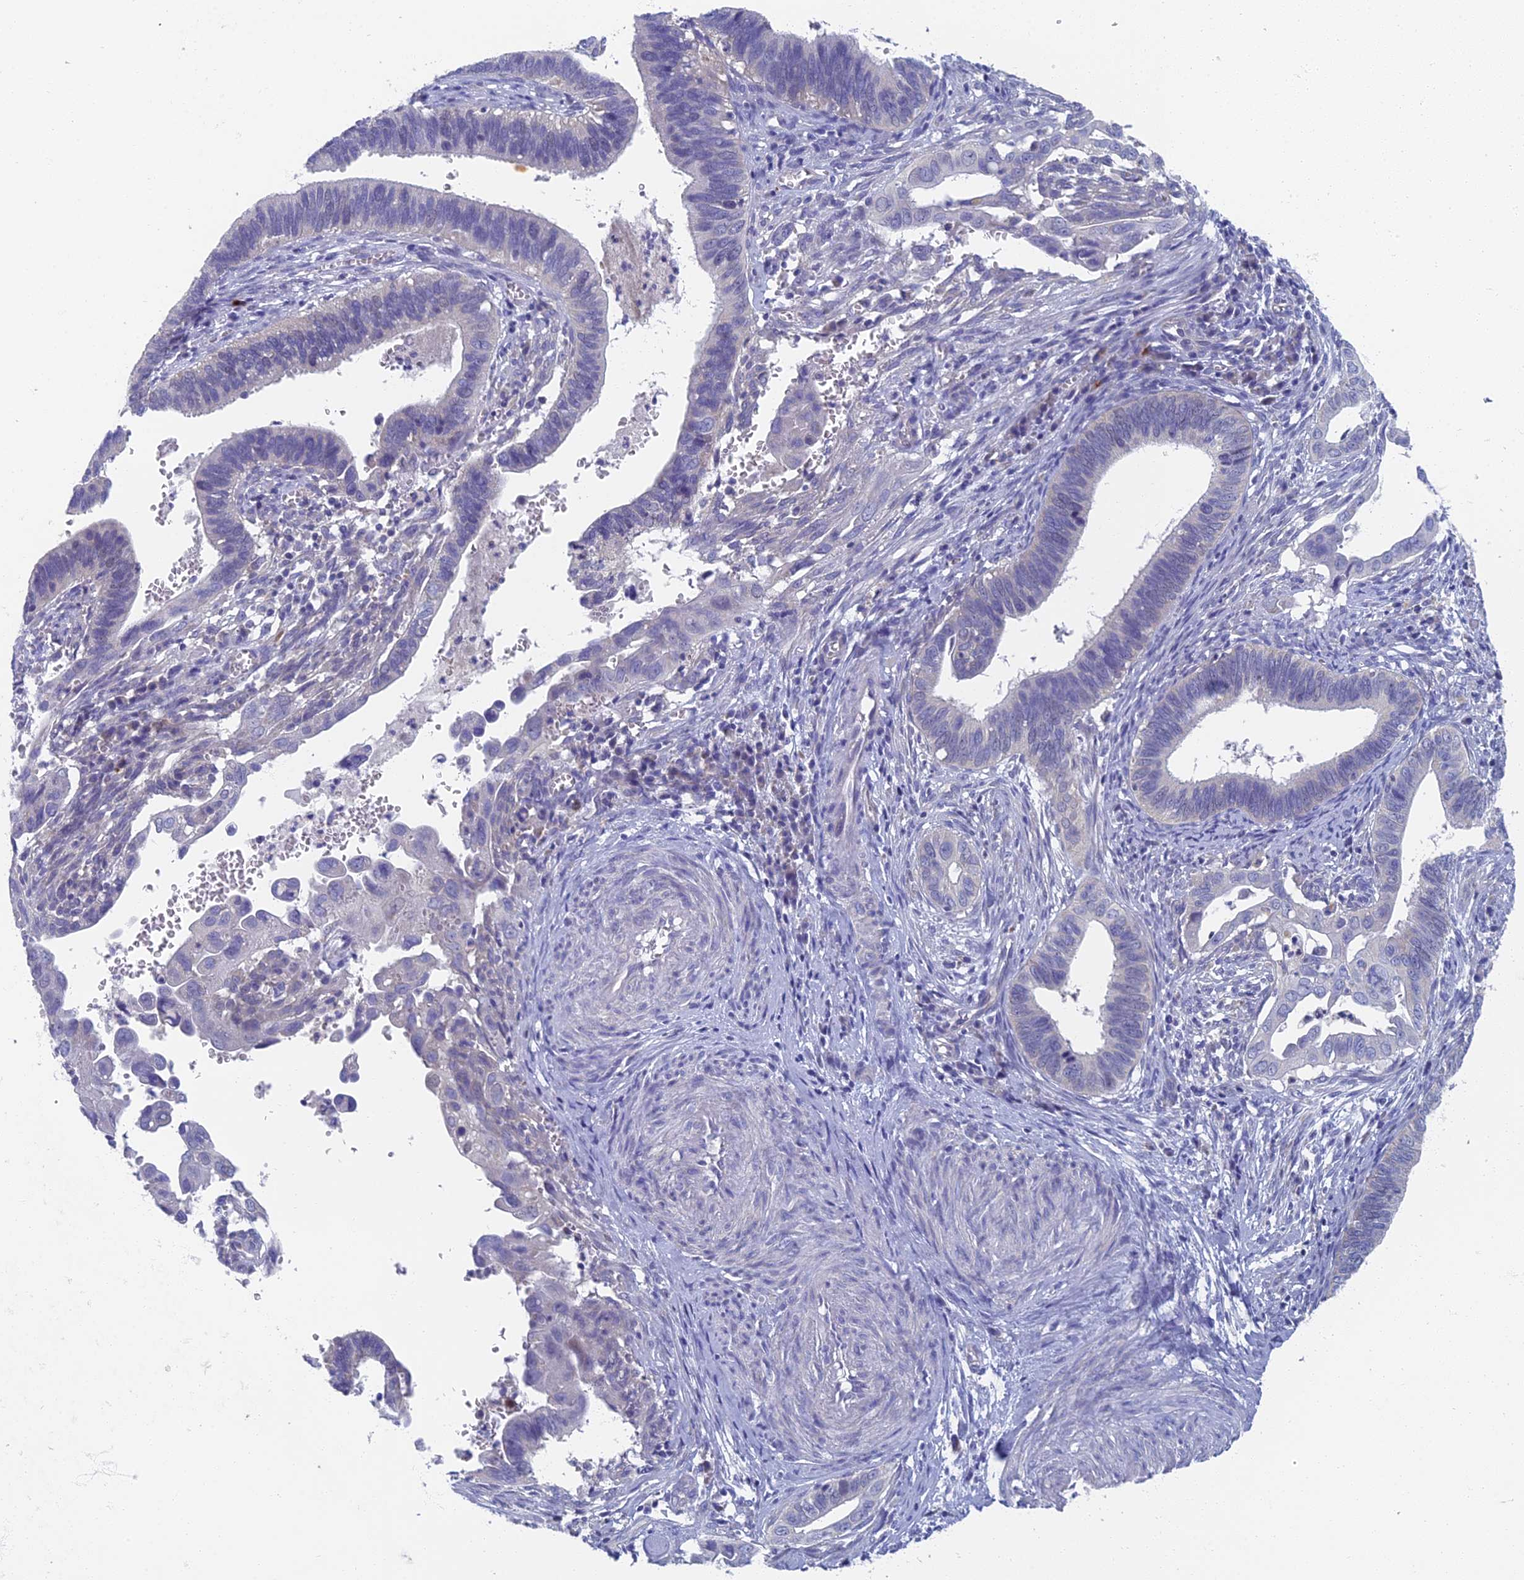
{"staining": {"intensity": "negative", "quantity": "none", "location": "none"}, "tissue": "cervical cancer", "cell_type": "Tumor cells", "image_type": "cancer", "snomed": [{"axis": "morphology", "description": "Adenocarcinoma, NOS"}, {"axis": "topography", "description": "Cervix"}], "caption": "Adenocarcinoma (cervical) was stained to show a protein in brown. There is no significant expression in tumor cells. (Stains: DAB immunohistochemistry (IHC) with hematoxylin counter stain, Microscopy: brightfield microscopy at high magnification).", "gene": "SPIN4", "patient": {"sex": "female", "age": 42}}